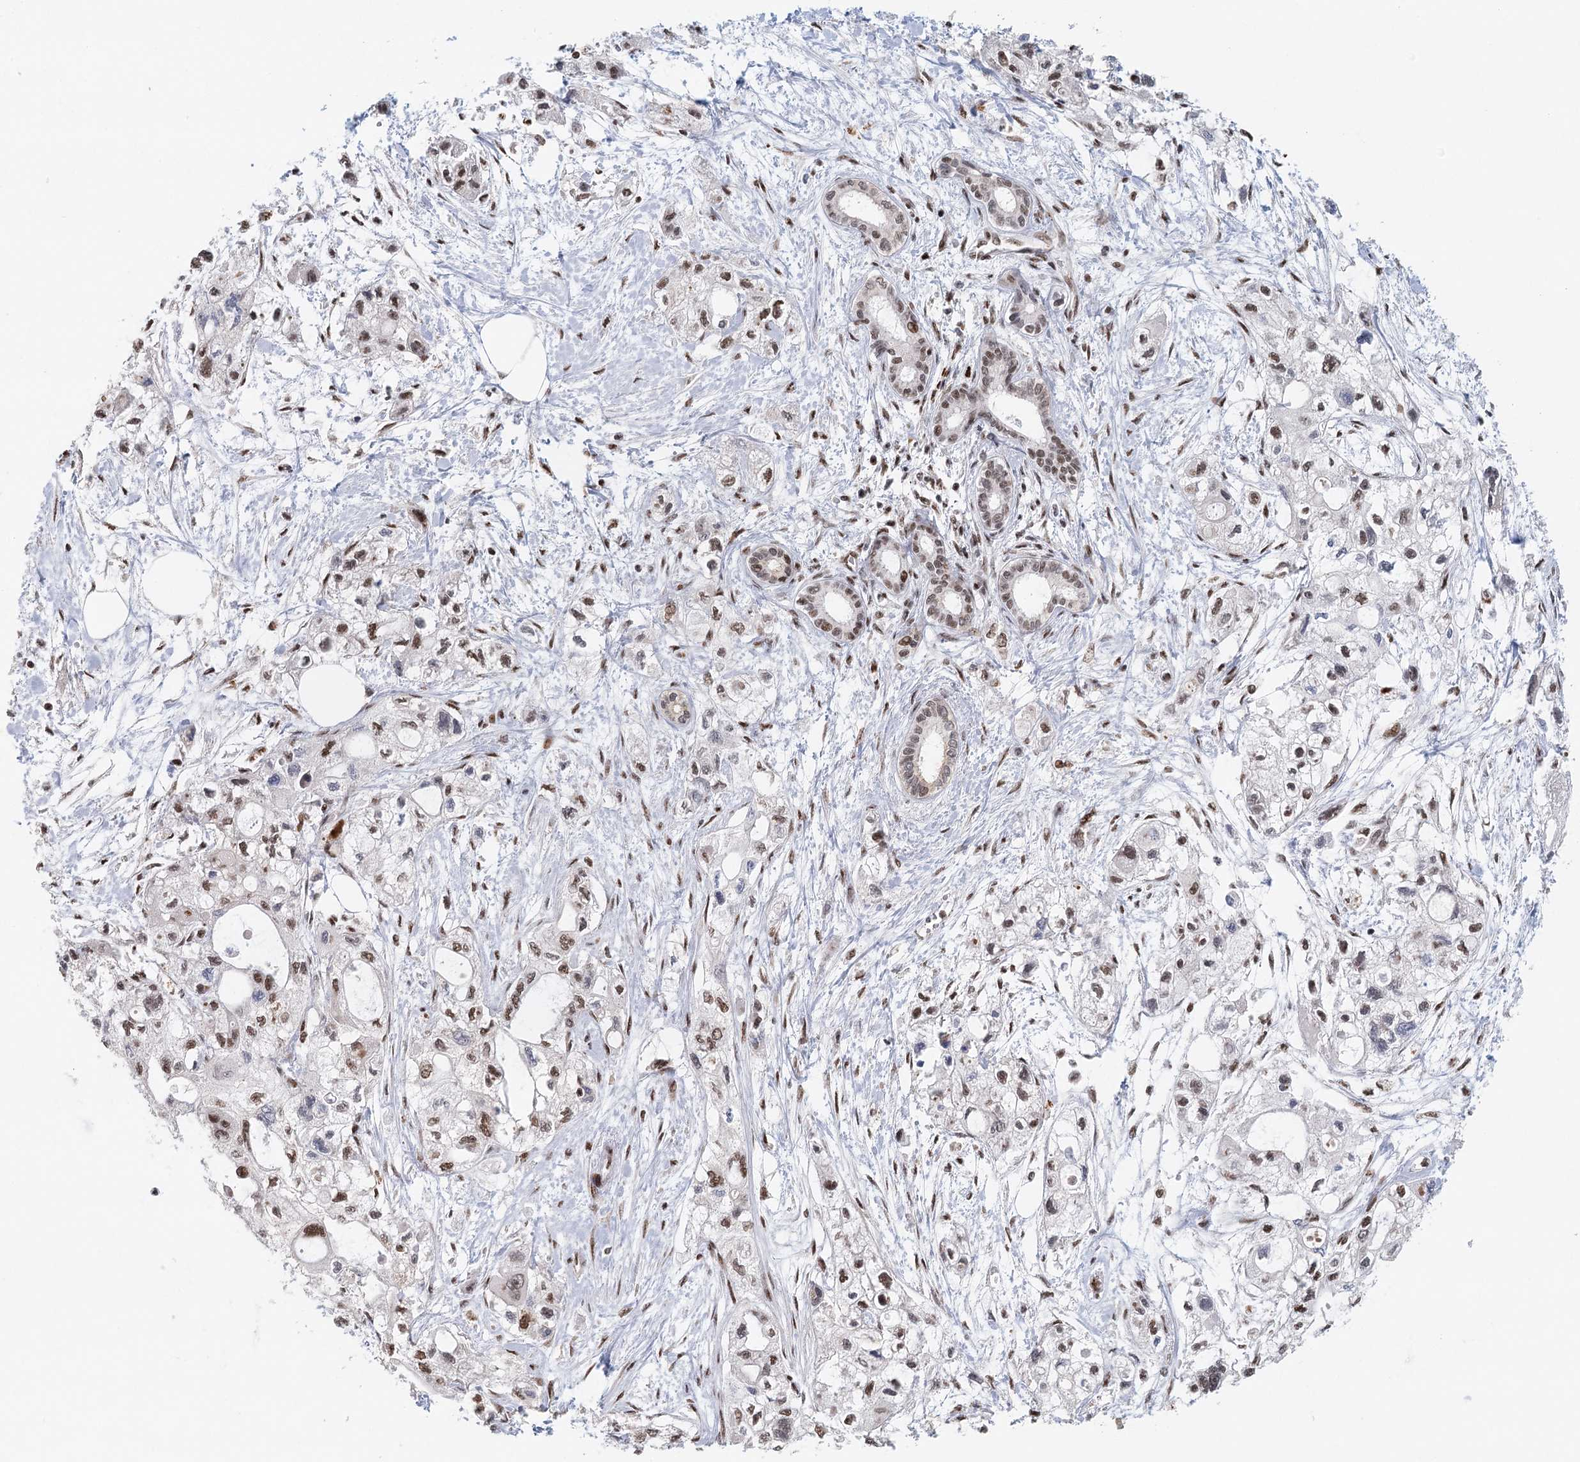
{"staining": {"intensity": "moderate", "quantity": "25%-75%", "location": "nuclear"}, "tissue": "pancreatic cancer", "cell_type": "Tumor cells", "image_type": "cancer", "snomed": [{"axis": "morphology", "description": "Adenocarcinoma, NOS"}, {"axis": "topography", "description": "Pancreas"}], "caption": "Pancreatic cancer was stained to show a protein in brown. There is medium levels of moderate nuclear expression in about 25%-75% of tumor cells.", "gene": "BNIP5", "patient": {"sex": "male", "age": 75}}